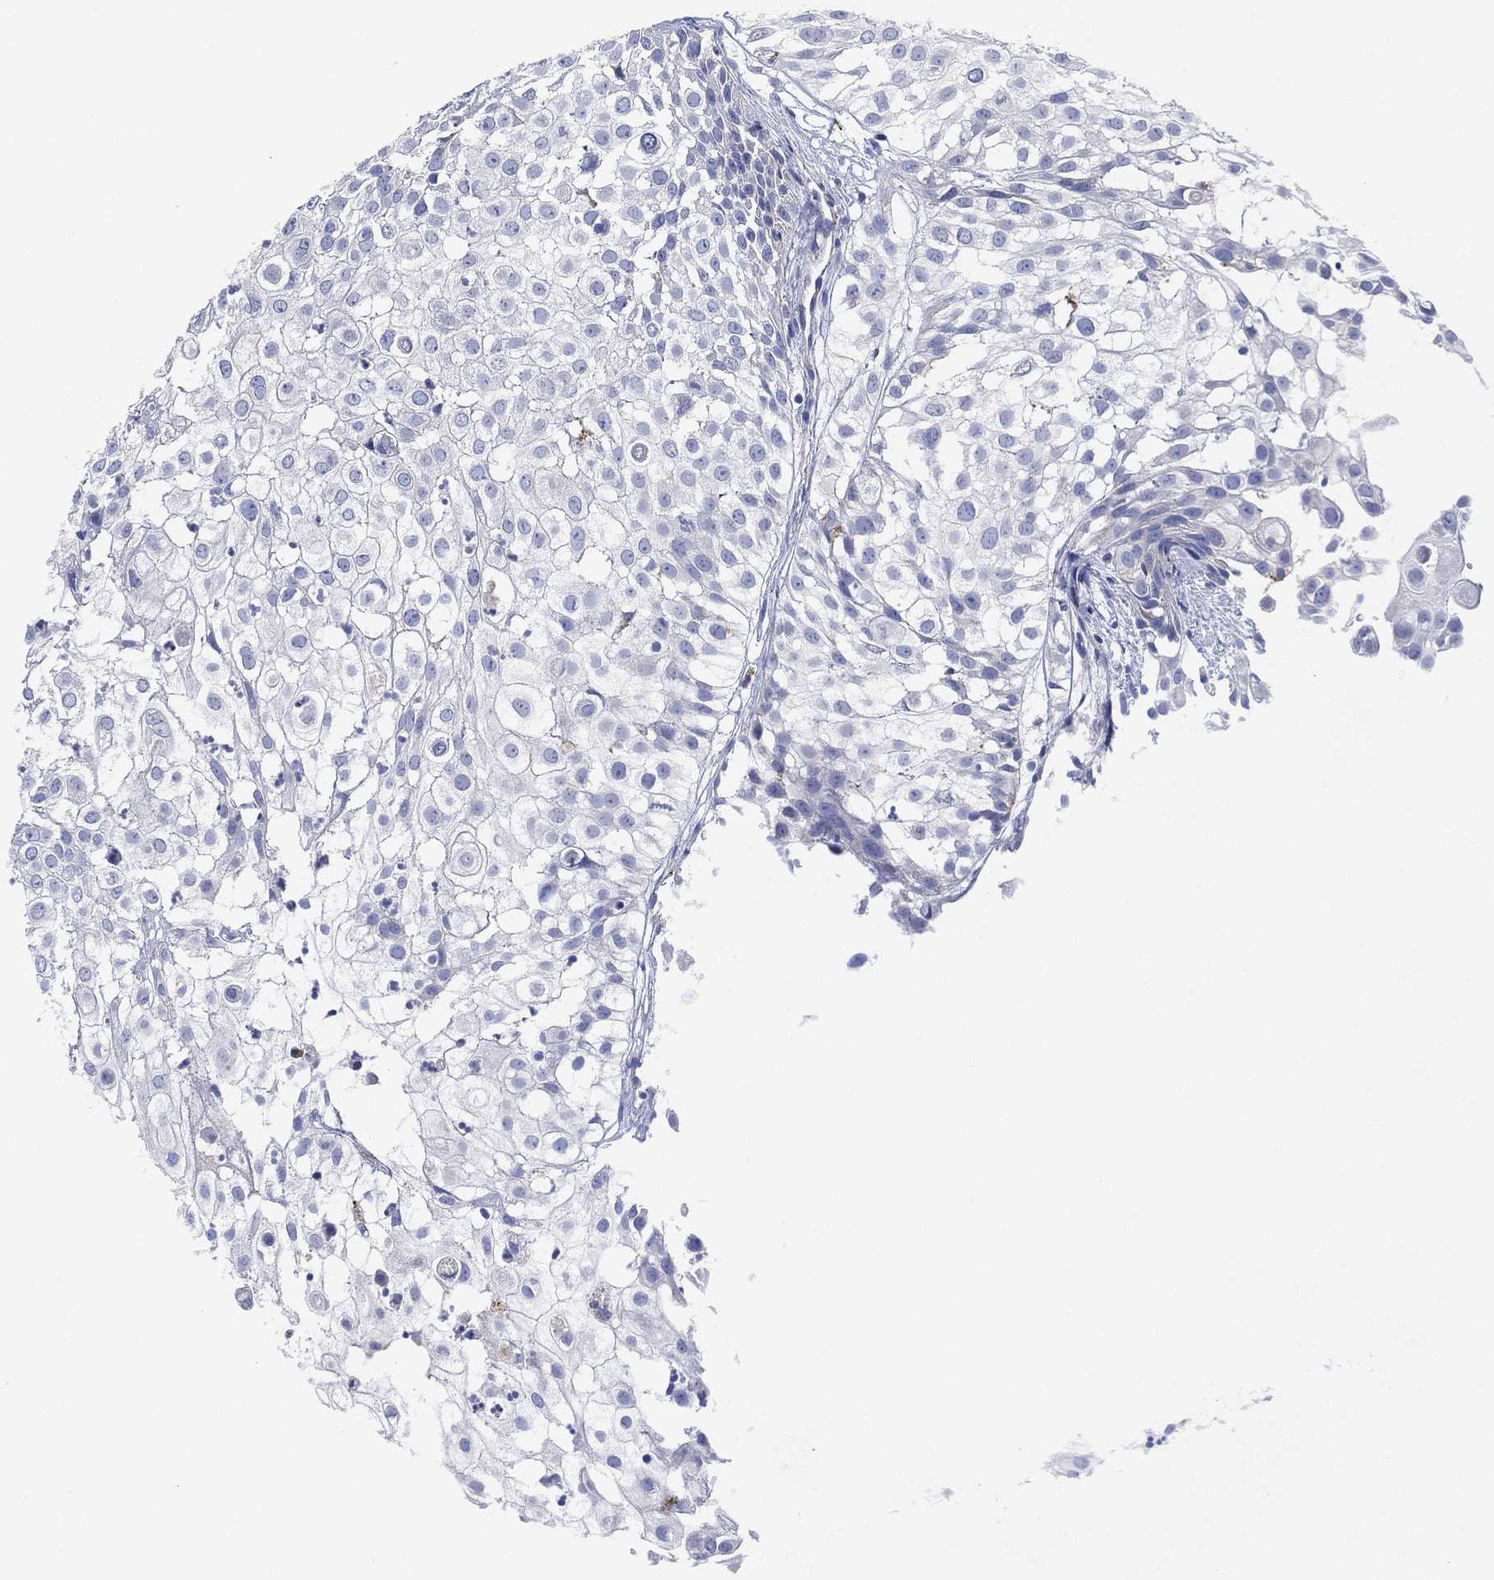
{"staining": {"intensity": "negative", "quantity": "none", "location": "none"}, "tissue": "urothelial cancer", "cell_type": "Tumor cells", "image_type": "cancer", "snomed": [{"axis": "morphology", "description": "Urothelial carcinoma, High grade"}, {"axis": "topography", "description": "Urinary bladder"}], "caption": "Immunohistochemical staining of human high-grade urothelial carcinoma exhibits no significant staining in tumor cells. The staining is performed using DAB brown chromogen with nuclei counter-stained in using hematoxylin.", "gene": "GALNS", "patient": {"sex": "female", "age": 79}}